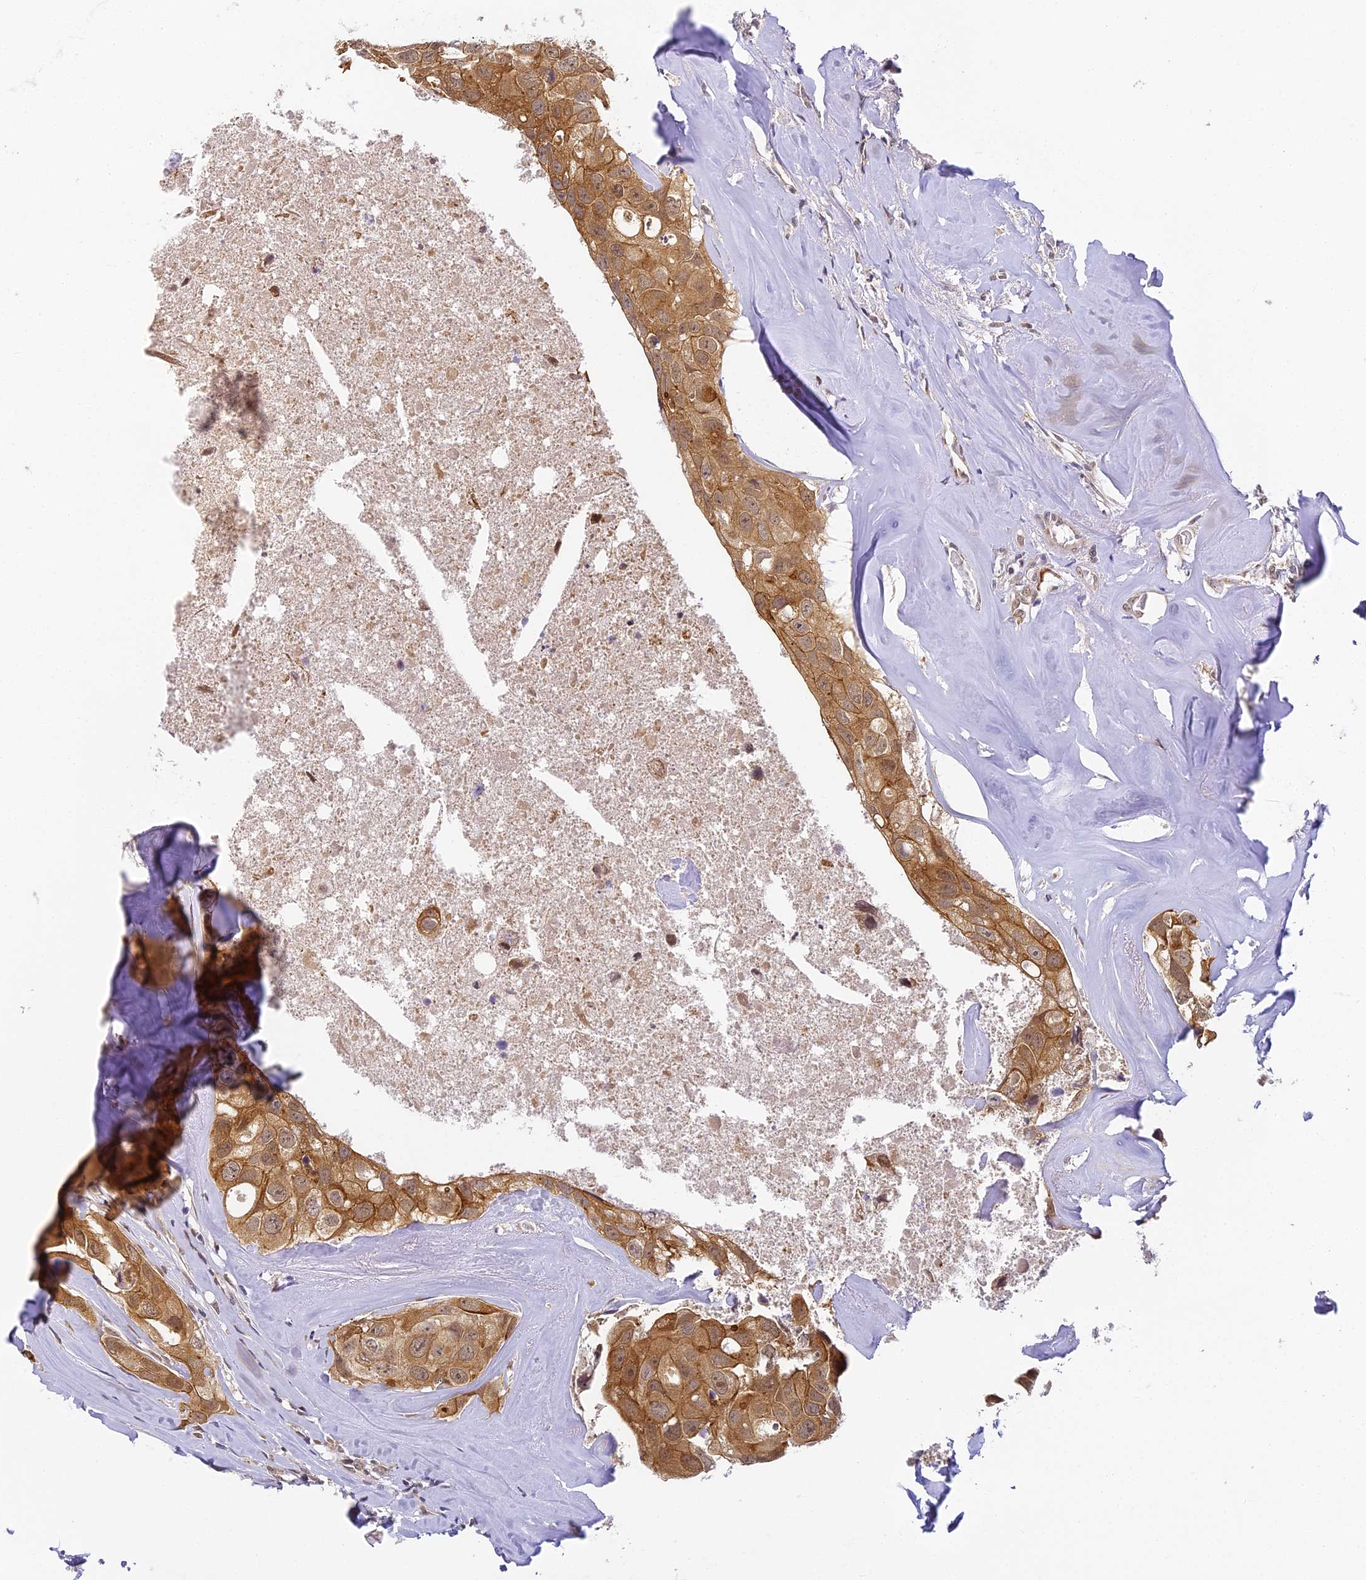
{"staining": {"intensity": "moderate", "quantity": ">75%", "location": "cytoplasmic/membranous,nuclear"}, "tissue": "head and neck cancer", "cell_type": "Tumor cells", "image_type": "cancer", "snomed": [{"axis": "morphology", "description": "Adenocarcinoma, NOS"}, {"axis": "morphology", "description": "Adenocarcinoma, metastatic, NOS"}, {"axis": "topography", "description": "Head-Neck"}], "caption": "IHC staining of adenocarcinoma (head and neck), which reveals medium levels of moderate cytoplasmic/membranous and nuclear expression in approximately >75% of tumor cells indicating moderate cytoplasmic/membranous and nuclear protein staining. The staining was performed using DAB (3,3'-diaminobenzidine) (brown) for protein detection and nuclei were counterstained in hematoxylin (blue).", "gene": "DNAAF10", "patient": {"sex": "male", "age": 75}}